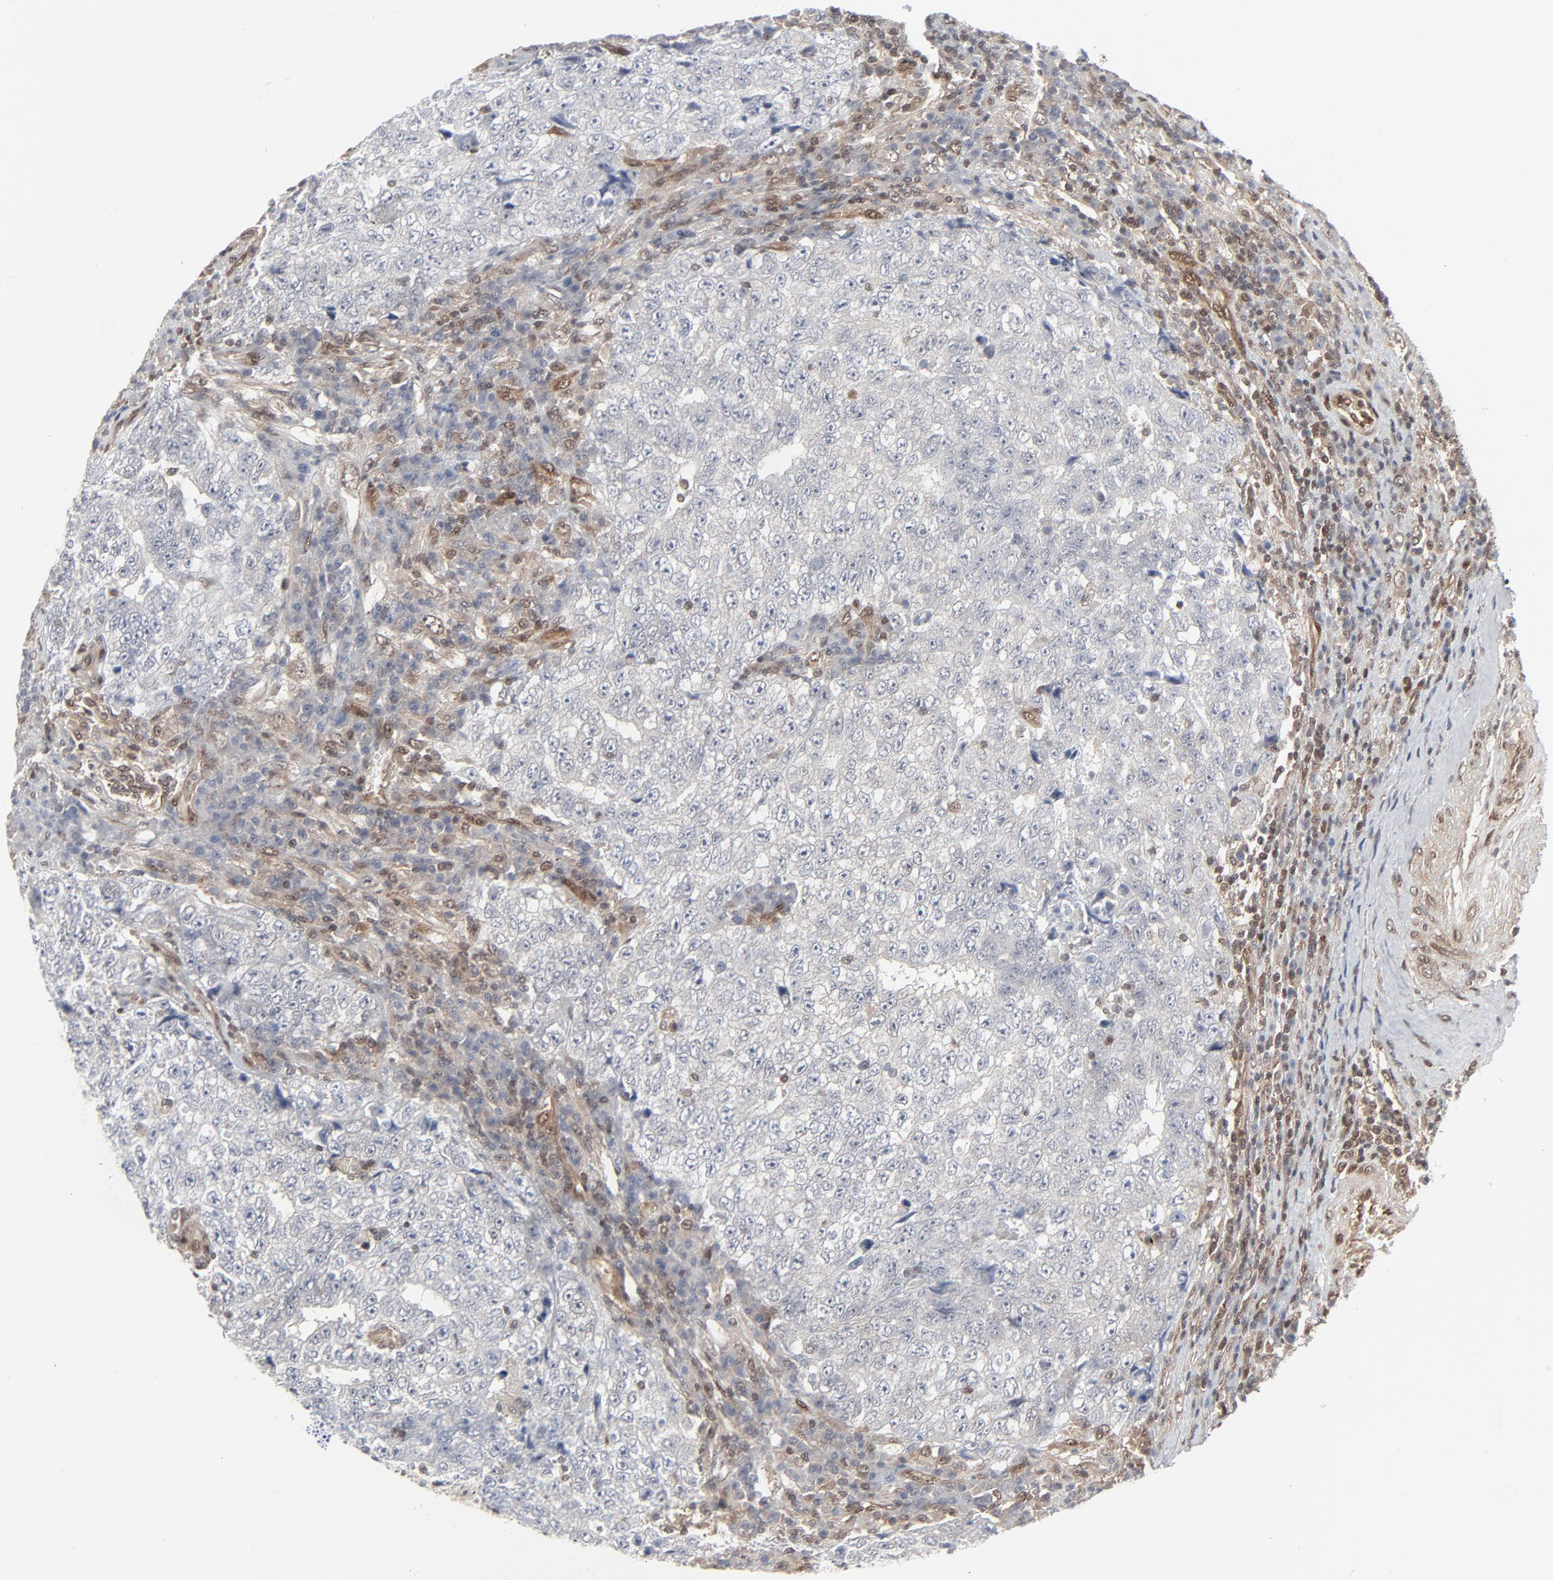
{"staining": {"intensity": "negative", "quantity": "none", "location": "none"}, "tissue": "testis cancer", "cell_type": "Tumor cells", "image_type": "cancer", "snomed": [{"axis": "morphology", "description": "Necrosis, NOS"}, {"axis": "morphology", "description": "Carcinoma, Embryonal, NOS"}, {"axis": "topography", "description": "Testis"}], "caption": "DAB (3,3'-diaminobenzidine) immunohistochemical staining of human testis embryonal carcinoma exhibits no significant staining in tumor cells.", "gene": "AKT1", "patient": {"sex": "male", "age": 19}}